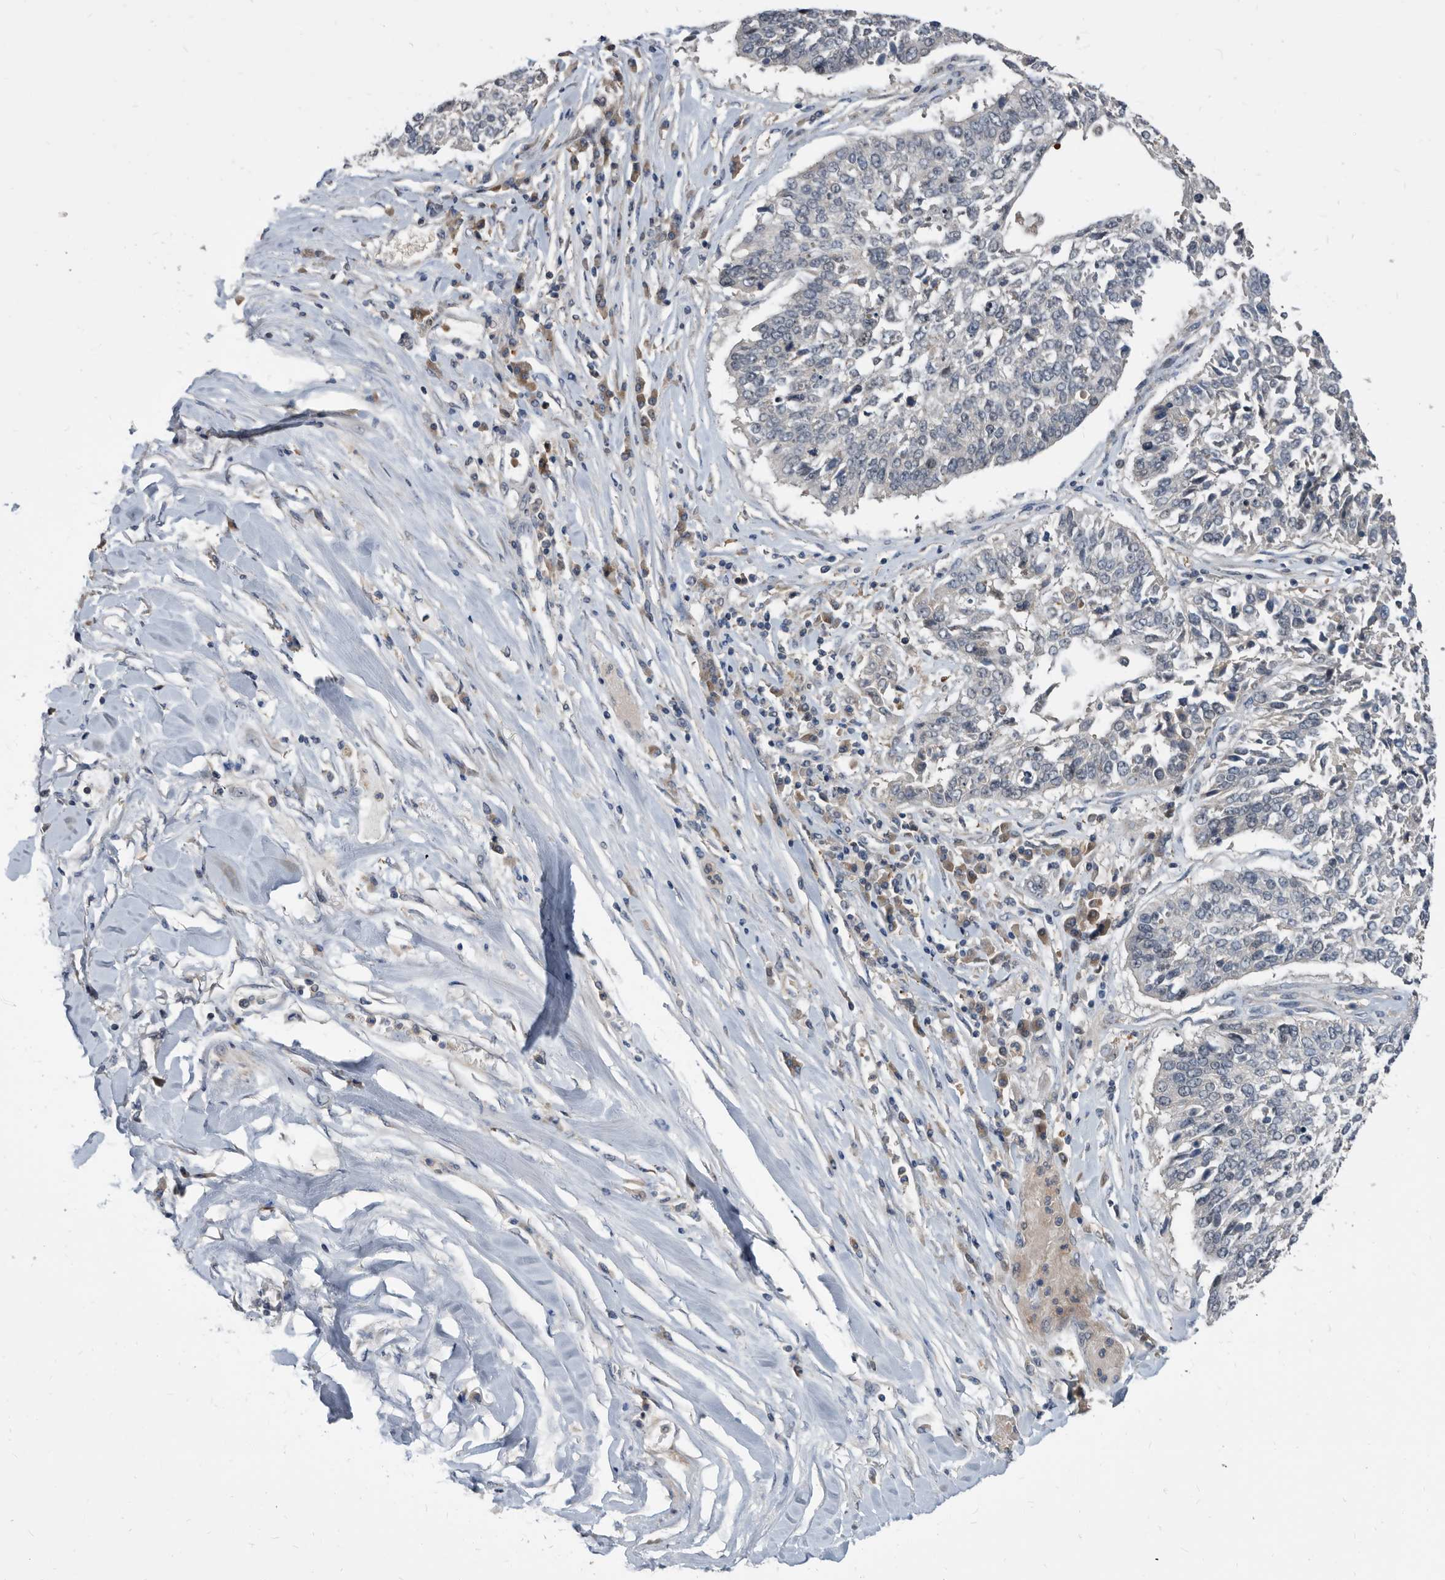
{"staining": {"intensity": "negative", "quantity": "none", "location": "none"}, "tissue": "lung cancer", "cell_type": "Tumor cells", "image_type": "cancer", "snomed": [{"axis": "morphology", "description": "Normal tissue, NOS"}, {"axis": "morphology", "description": "Squamous cell carcinoma, NOS"}, {"axis": "topography", "description": "Cartilage tissue"}, {"axis": "topography", "description": "Lung"}, {"axis": "topography", "description": "Peripheral nerve tissue"}], "caption": "Immunohistochemistry (IHC) of lung cancer demonstrates no positivity in tumor cells.", "gene": "APEH", "patient": {"sex": "female", "age": 49}}